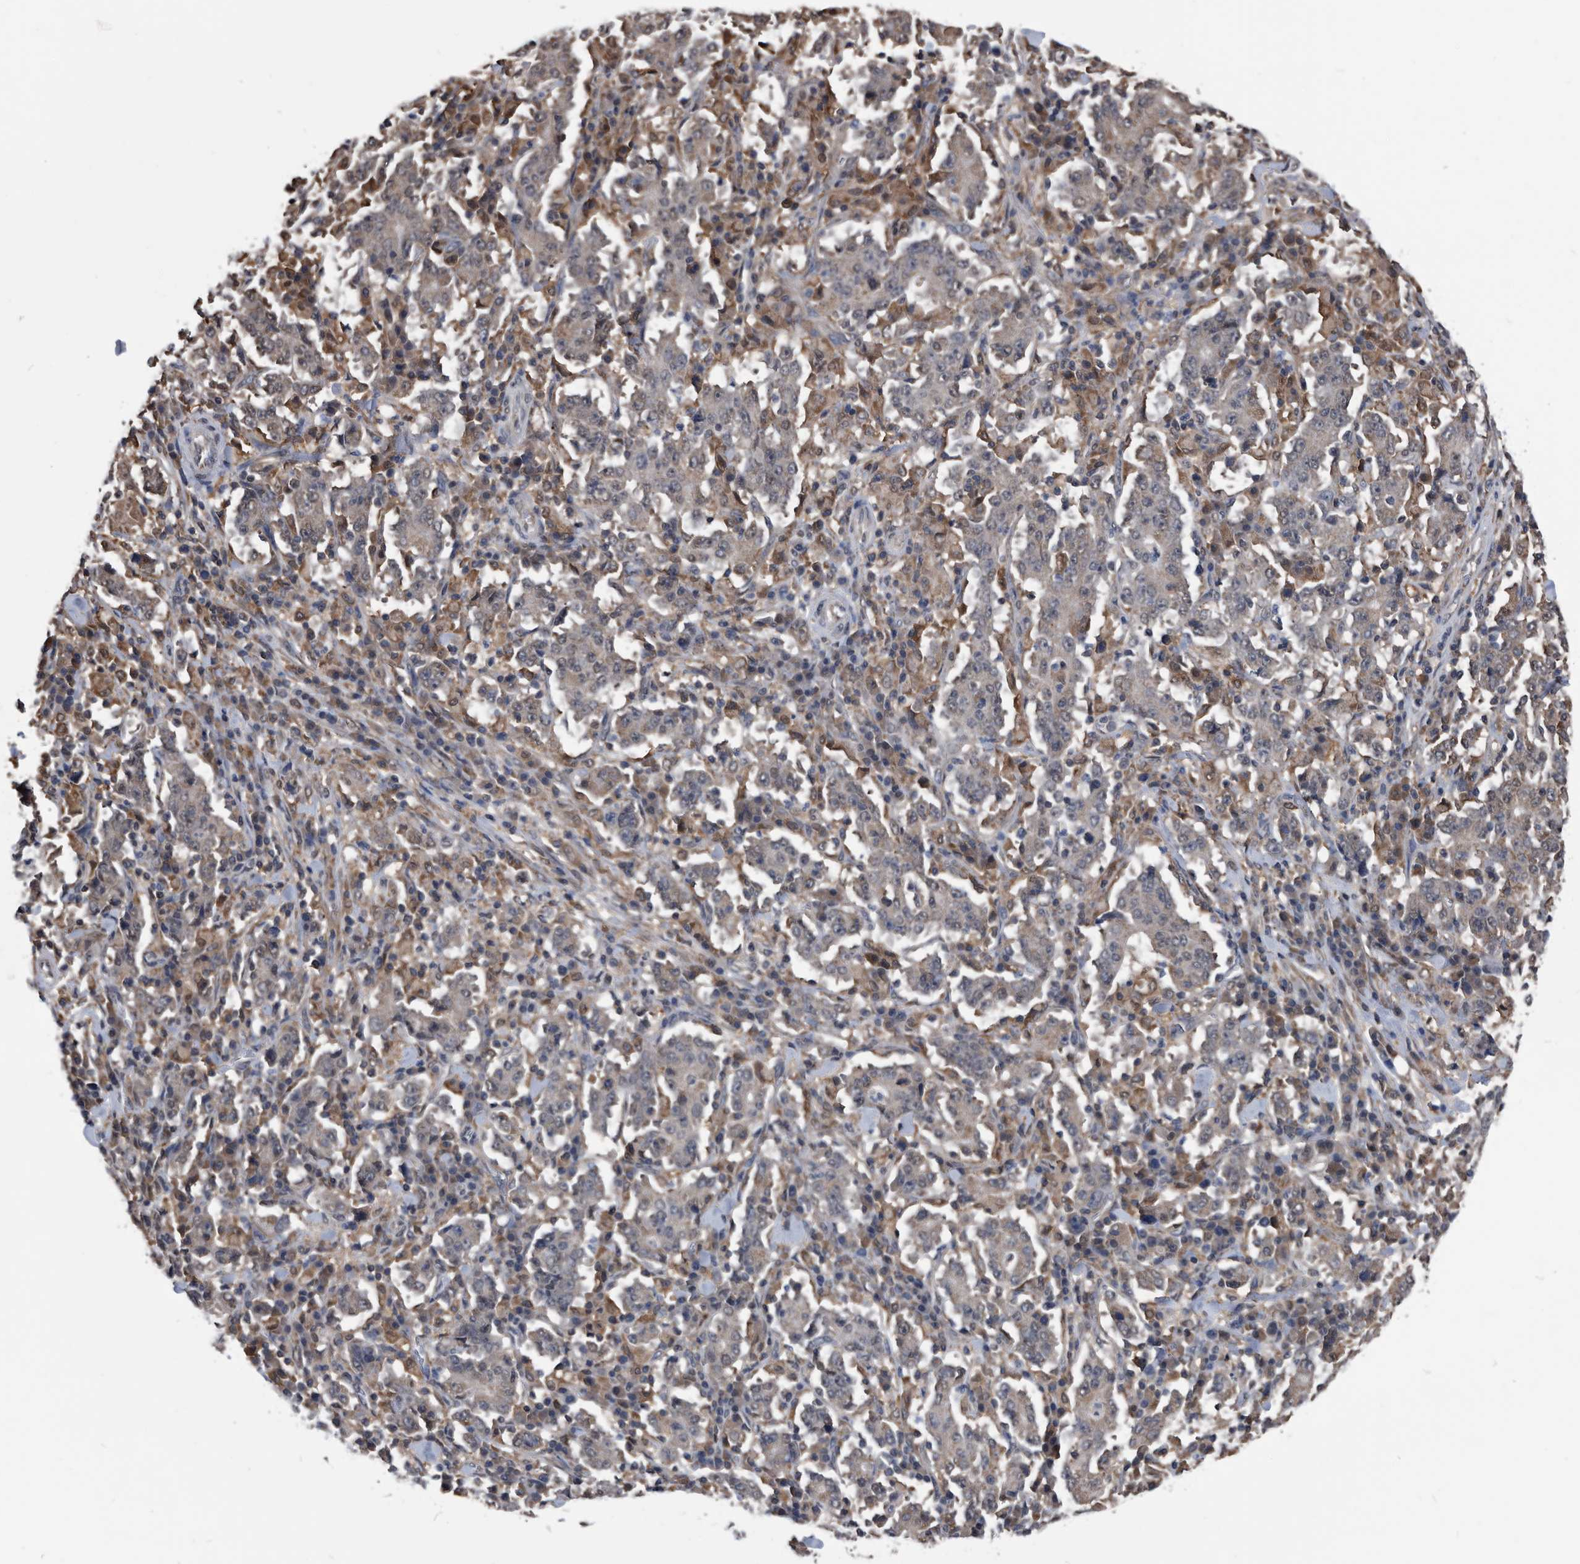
{"staining": {"intensity": "weak", "quantity": "25%-75%", "location": "cytoplasmic/membranous"}, "tissue": "stomach cancer", "cell_type": "Tumor cells", "image_type": "cancer", "snomed": [{"axis": "morphology", "description": "Normal tissue, NOS"}, {"axis": "morphology", "description": "Adenocarcinoma, NOS"}, {"axis": "topography", "description": "Stomach, upper"}, {"axis": "topography", "description": "Stomach"}], "caption": "Tumor cells show low levels of weak cytoplasmic/membranous positivity in approximately 25%-75% of cells in human stomach cancer.", "gene": "NRBP1", "patient": {"sex": "male", "age": 59}}